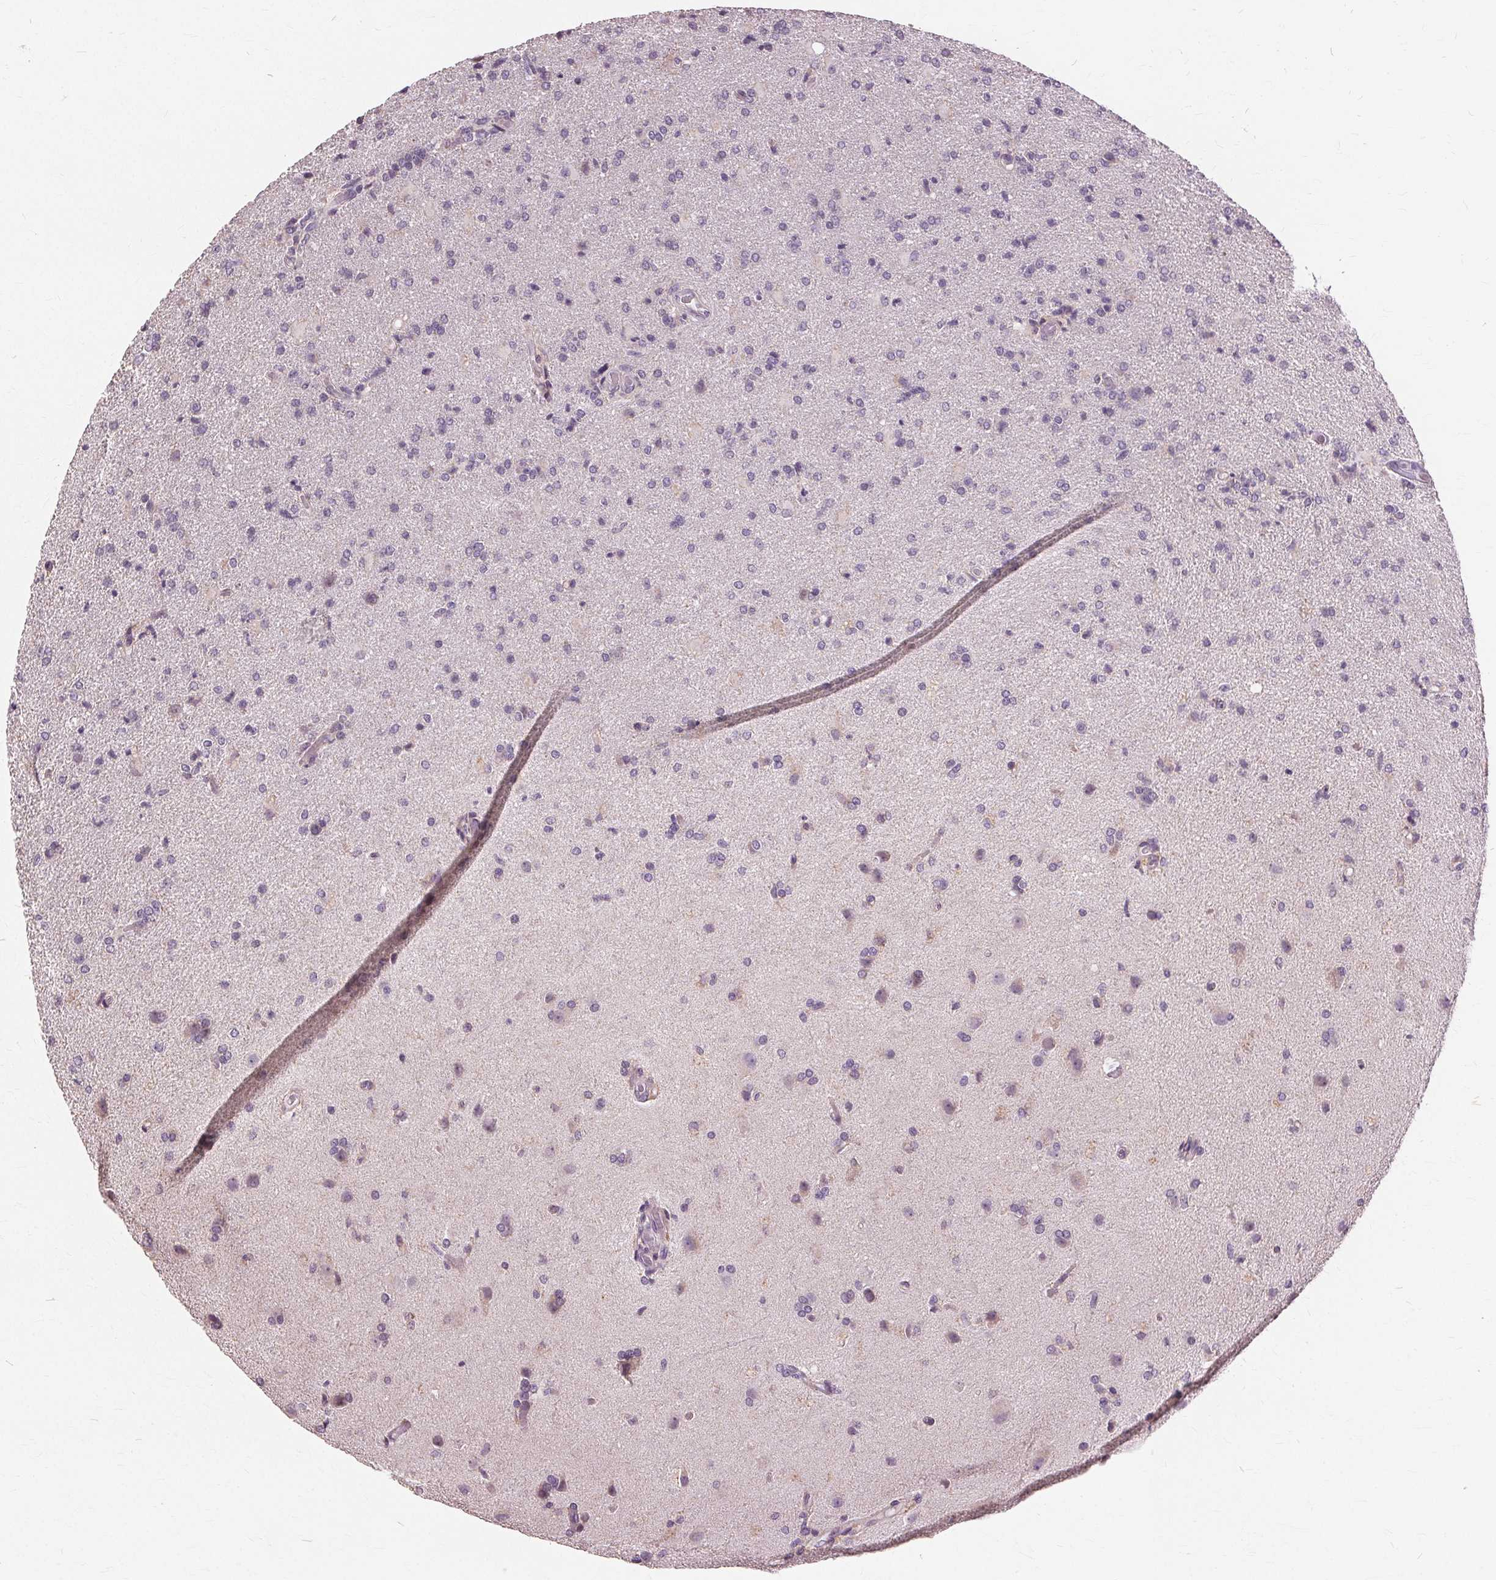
{"staining": {"intensity": "negative", "quantity": "none", "location": "none"}, "tissue": "glioma", "cell_type": "Tumor cells", "image_type": "cancer", "snomed": [{"axis": "morphology", "description": "Glioma, malignant, High grade"}, {"axis": "topography", "description": "Brain"}], "caption": "DAB immunohistochemical staining of glioma displays no significant expression in tumor cells.", "gene": "SIGLEC6", "patient": {"sex": "male", "age": 68}}